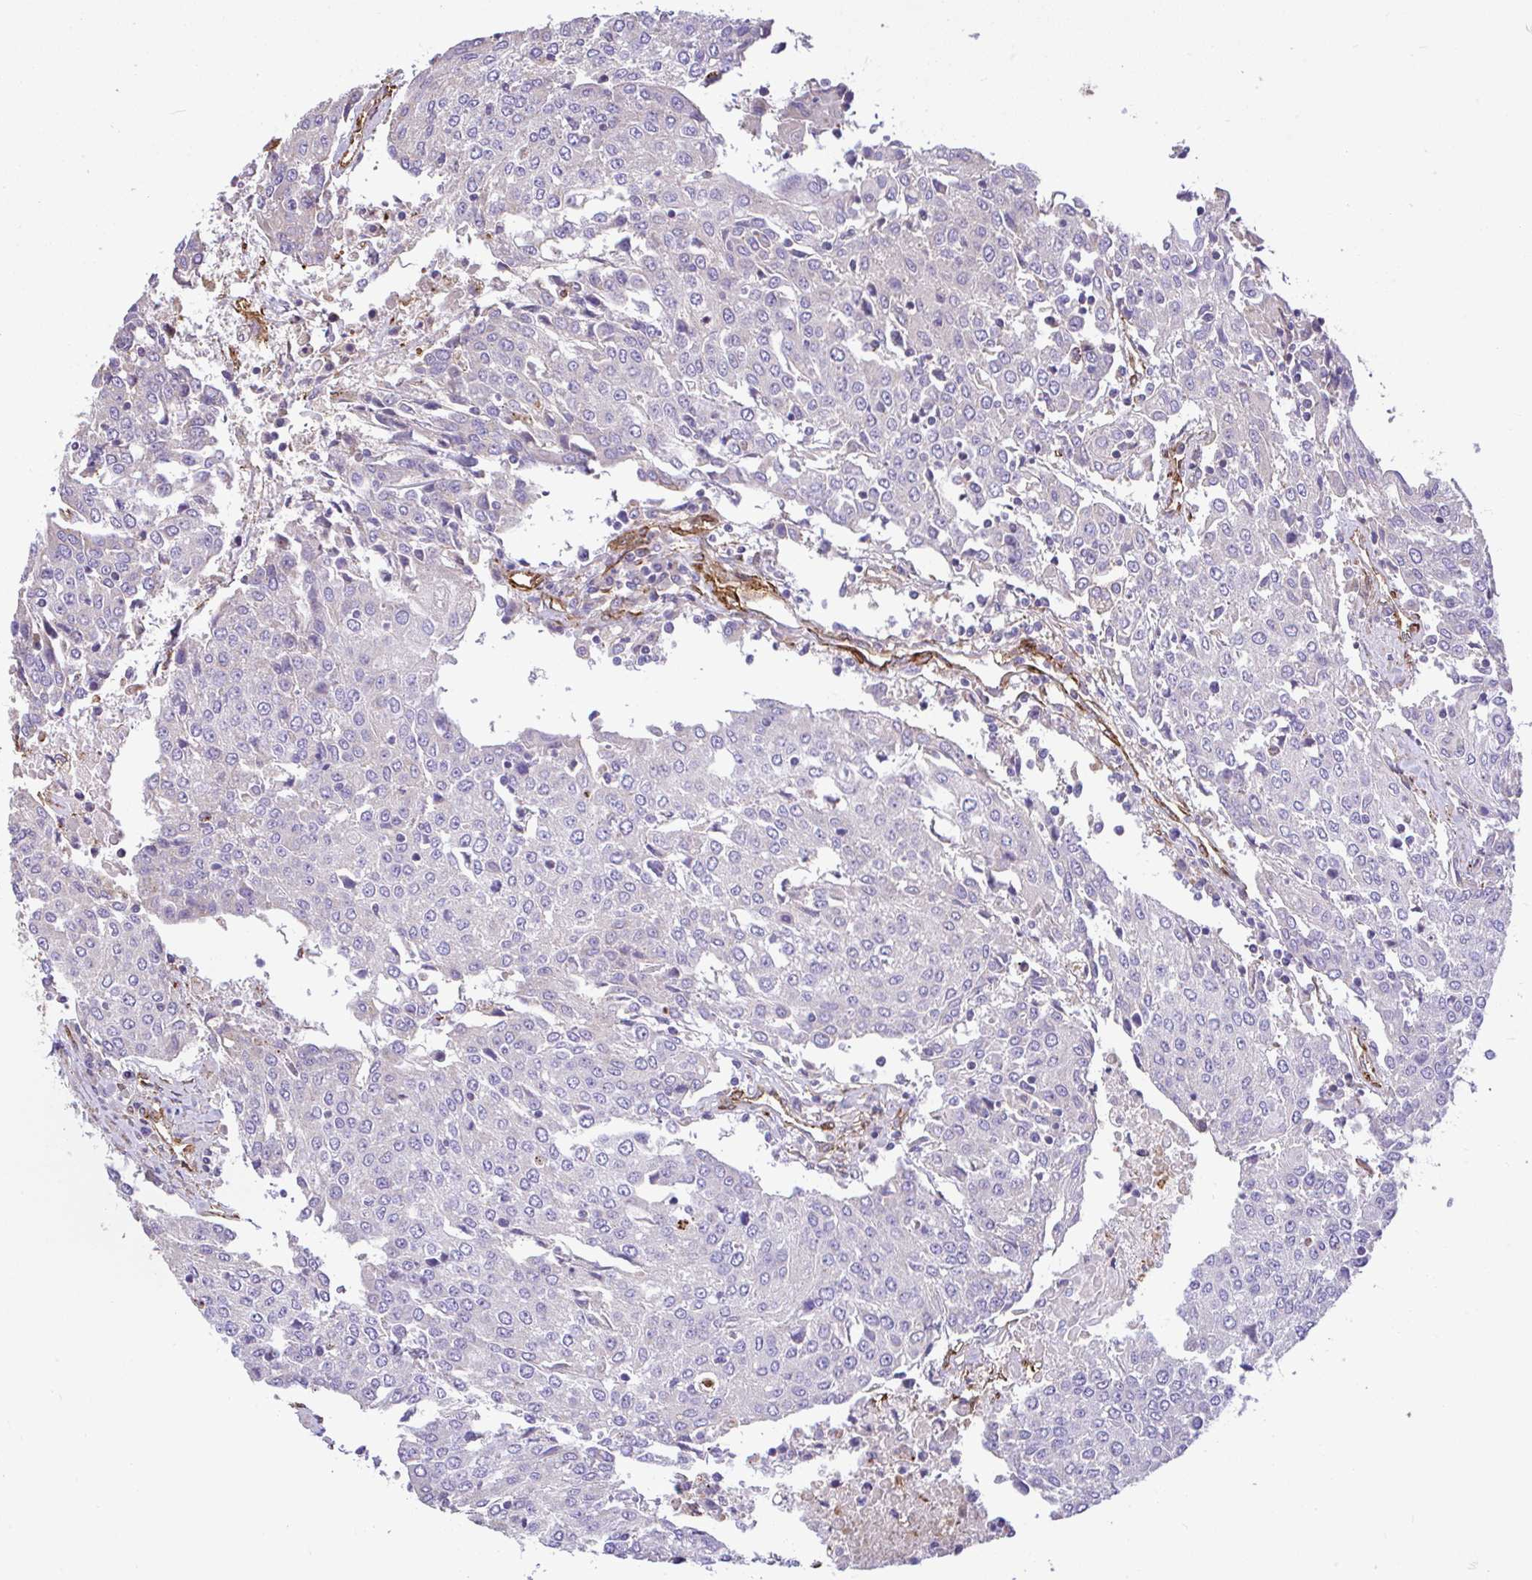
{"staining": {"intensity": "negative", "quantity": "none", "location": "none"}, "tissue": "urothelial cancer", "cell_type": "Tumor cells", "image_type": "cancer", "snomed": [{"axis": "morphology", "description": "Urothelial carcinoma, High grade"}, {"axis": "topography", "description": "Urinary bladder"}], "caption": "An immunohistochemistry (IHC) image of urothelial cancer is shown. There is no staining in tumor cells of urothelial cancer. (DAB (3,3'-diaminobenzidine) IHC with hematoxylin counter stain).", "gene": "PTPRK", "patient": {"sex": "female", "age": 85}}